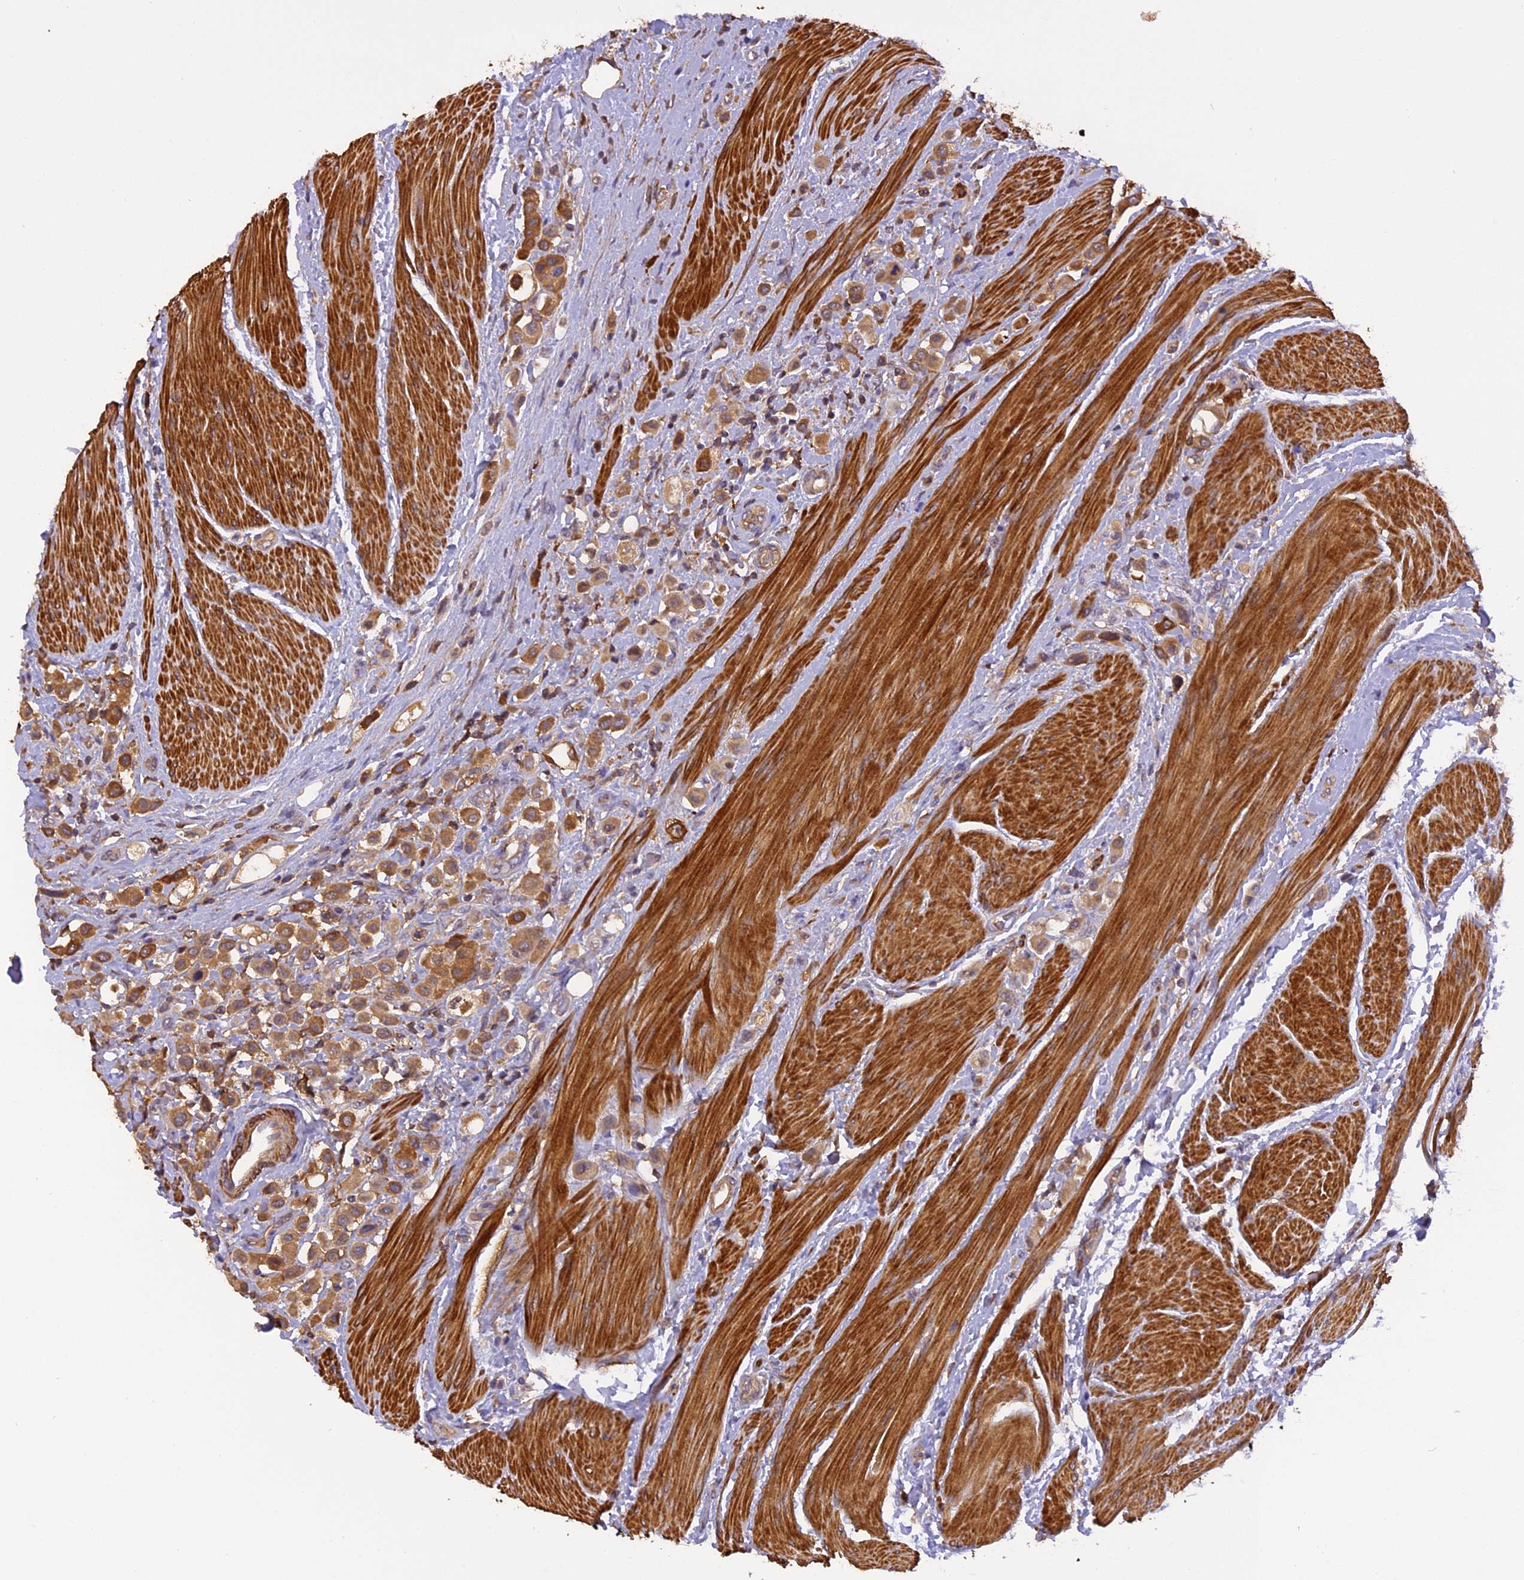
{"staining": {"intensity": "moderate", "quantity": ">75%", "location": "cytoplasmic/membranous"}, "tissue": "urothelial cancer", "cell_type": "Tumor cells", "image_type": "cancer", "snomed": [{"axis": "morphology", "description": "Urothelial carcinoma, High grade"}, {"axis": "topography", "description": "Urinary bladder"}], "caption": "The histopathology image displays a brown stain indicating the presence of a protein in the cytoplasmic/membranous of tumor cells in urothelial cancer. Using DAB (3,3'-diaminobenzidine) (brown) and hematoxylin (blue) stains, captured at high magnification using brightfield microscopy.", "gene": "STOML1", "patient": {"sex": "male", "age": 50}}